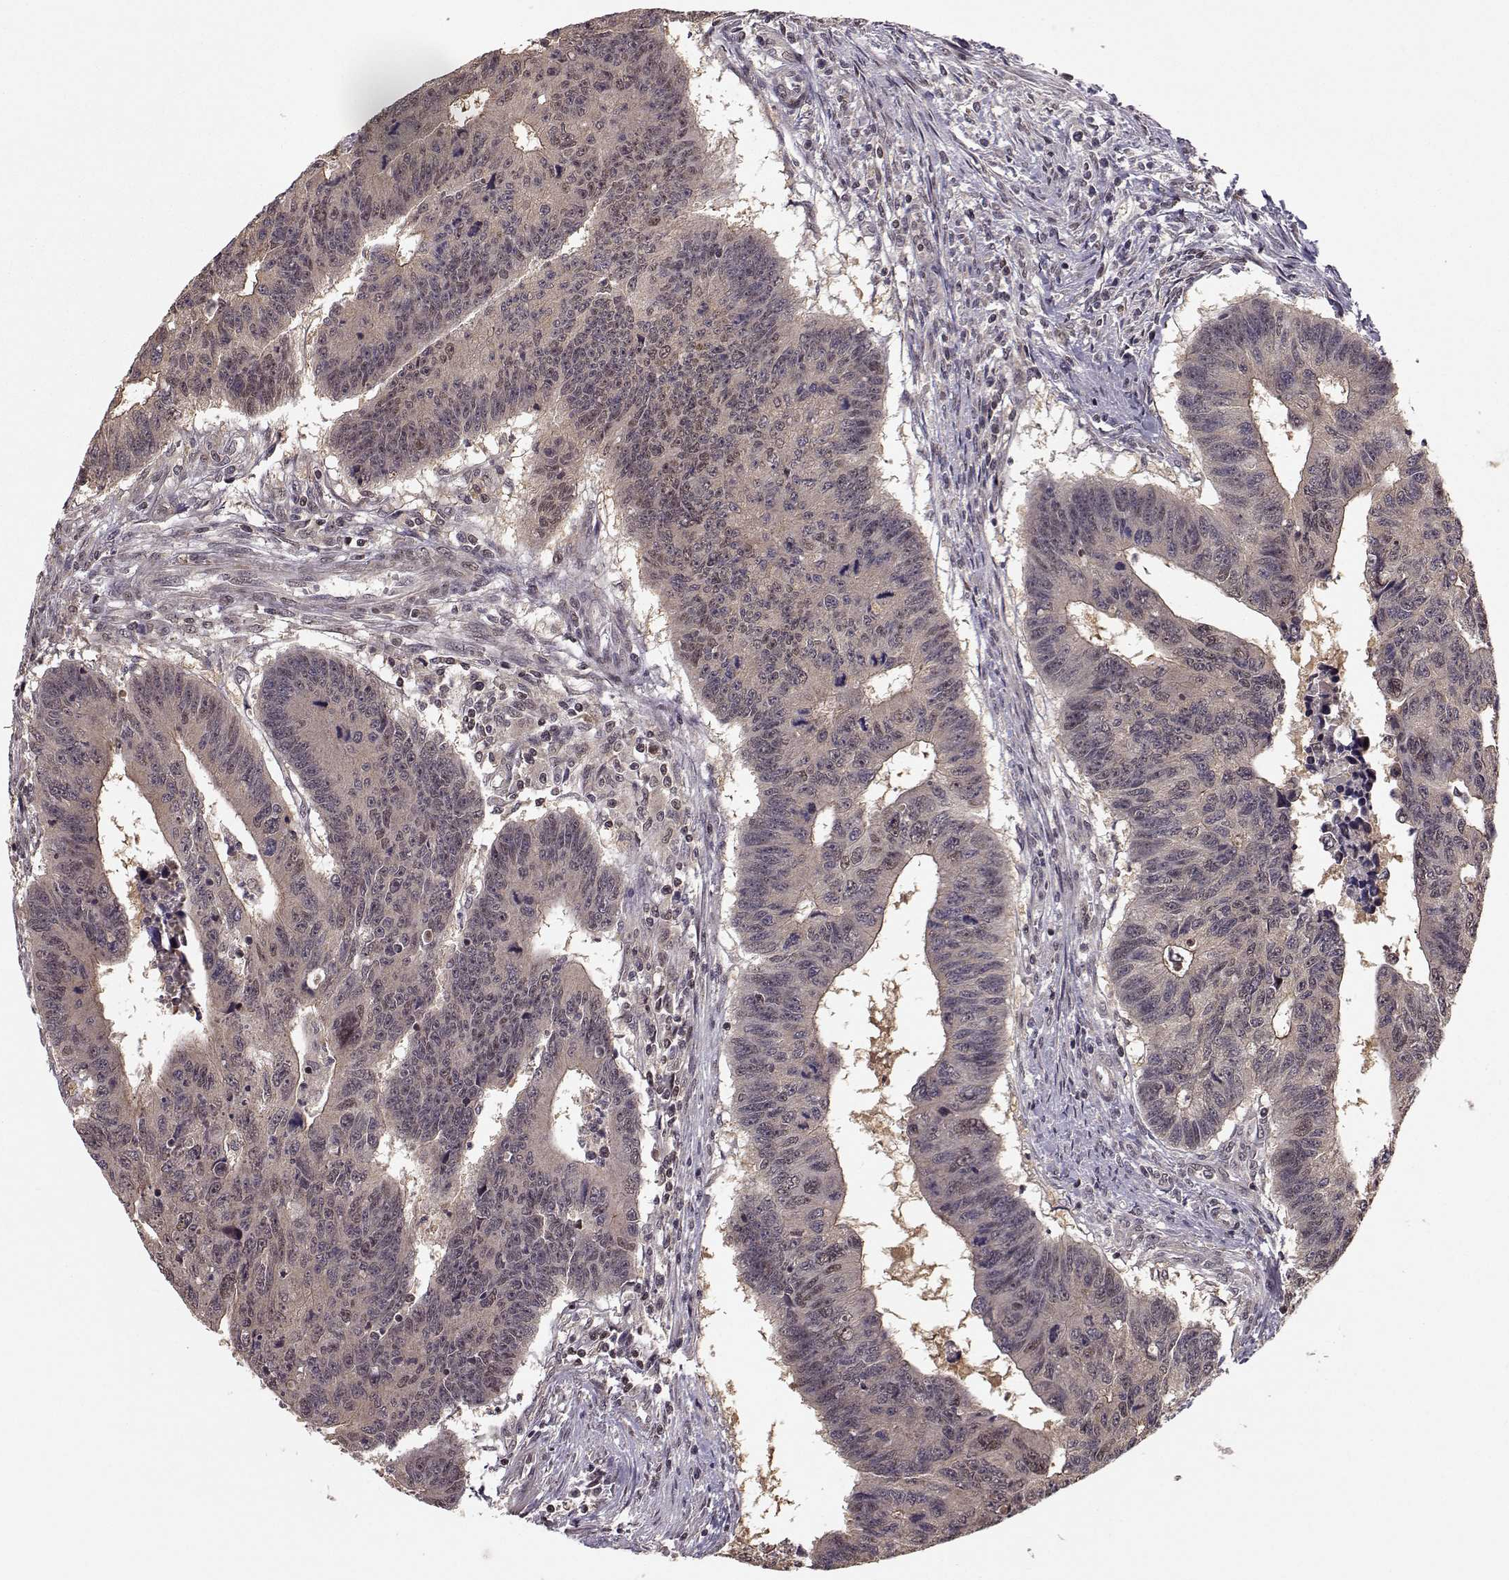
{"staining": {"intensity": "weak", "quantity": ">75%", "location": "cytoplasmic/membranous"}, "tissue": "colorectal cancer", "cell_type": "Tumor cells", "image_type": "cancer", "snomed": [{"axis": "morphology", "description": "Adenocarcinoma, NOS"}, {"axis": "topography", "description": "Rectum"}], "caption": "Immunohistochemistry (IHC) image of human colorectal adenocarcinoma stained for a protein (brown), which reveals low levels of weak cytoplasmic/membranous positivity in approximately >75% of tumor cells.", "gene": "PLEKHG3", "patient": {"sex": "female", "age": 85}}